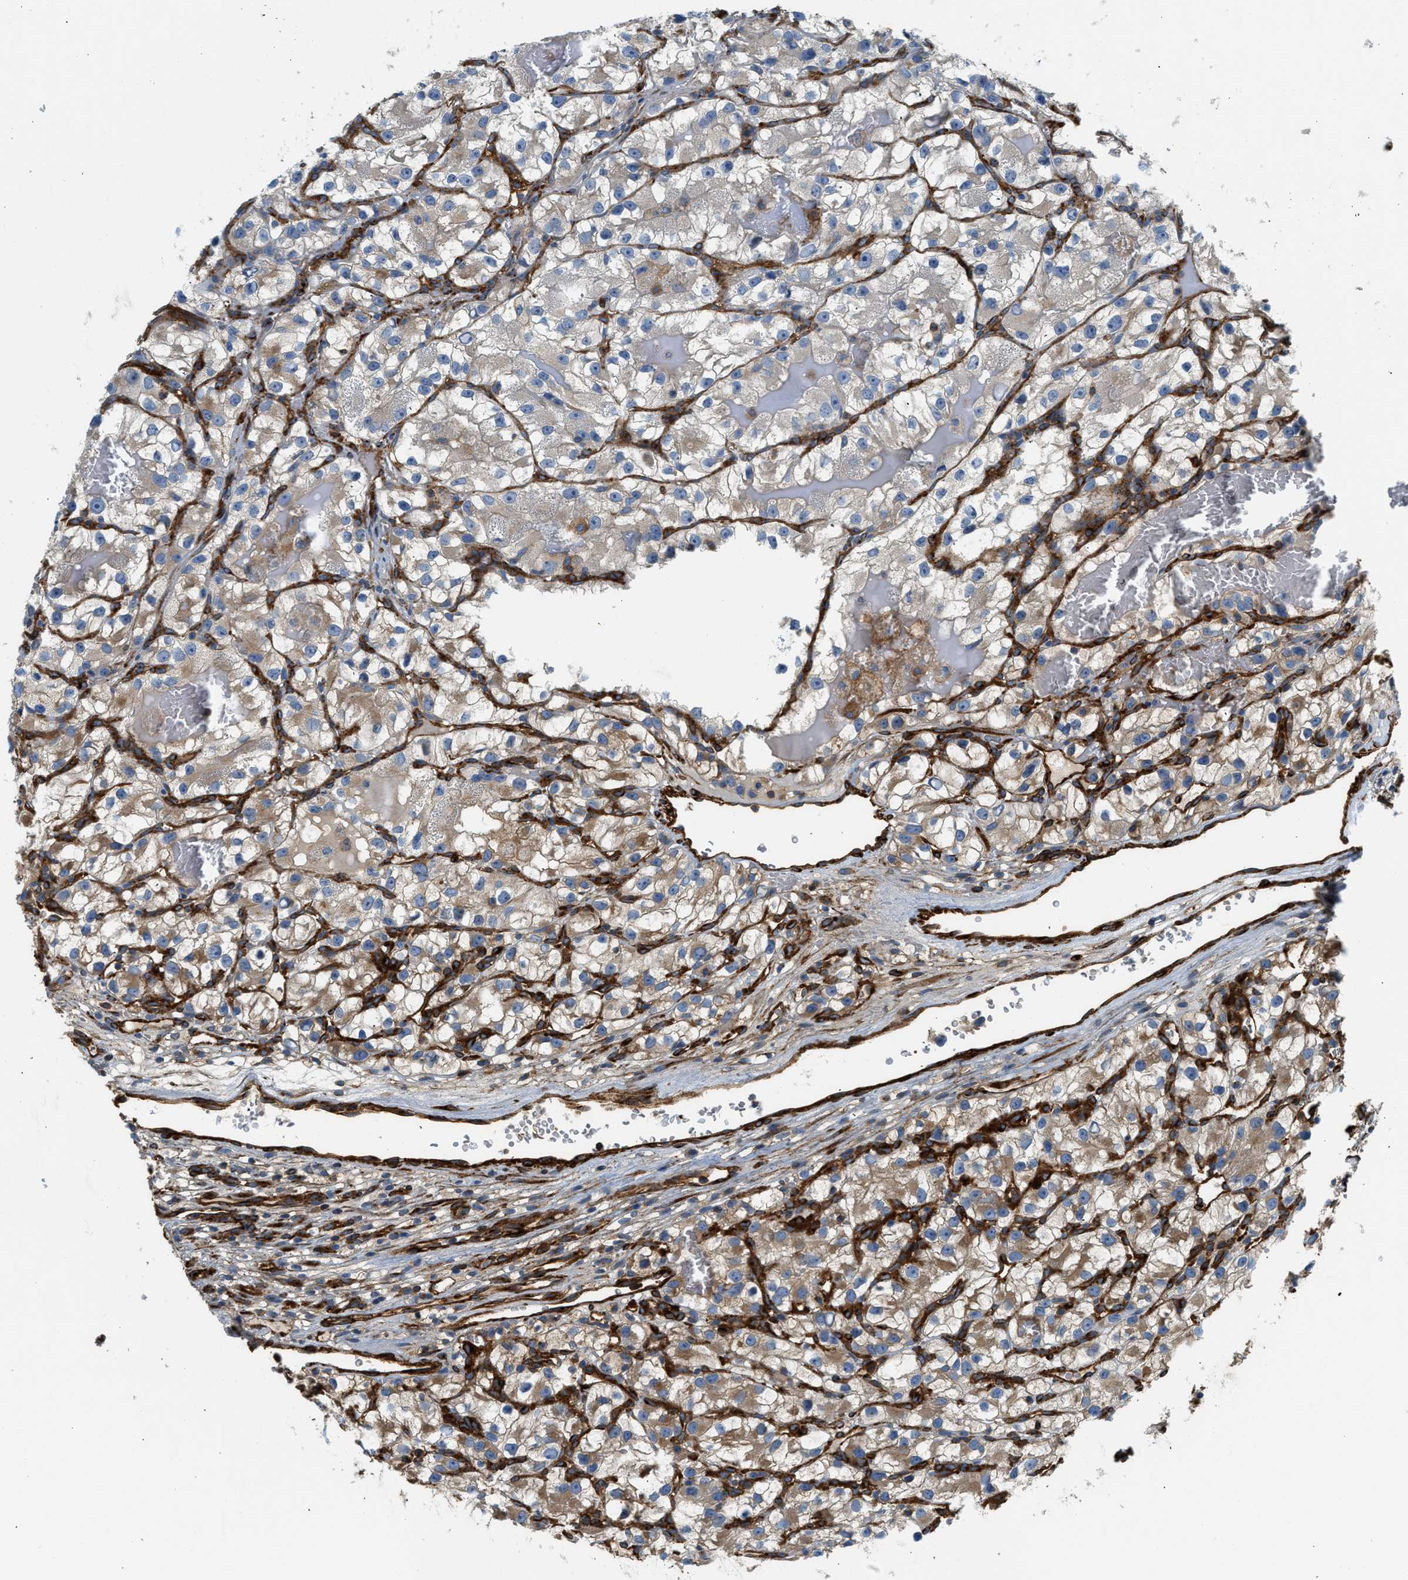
{"staining": {"intensity": "moderate", "quantity": "<25%", "location": "cytoplasmic/membranous"}, "tissue": "renal cancer", "cell_type": "Tumor cells", "image_type": "cancer", "snomed": [{"axis": "morphology", "description": "Adenocarcinoma, NOS"}, {"axis": "topography", "description": "Kidney"}], "caption": "Immunohistochemical staining of renal cancer exhibits low levels of moderate cytoplasmic/membranous protein positivity in about <25% of tumor cells. (IHC, brightfield microscopy, high magnification).", "gene": "HIP1", "patient": {"sex": "female", "age": 57}}